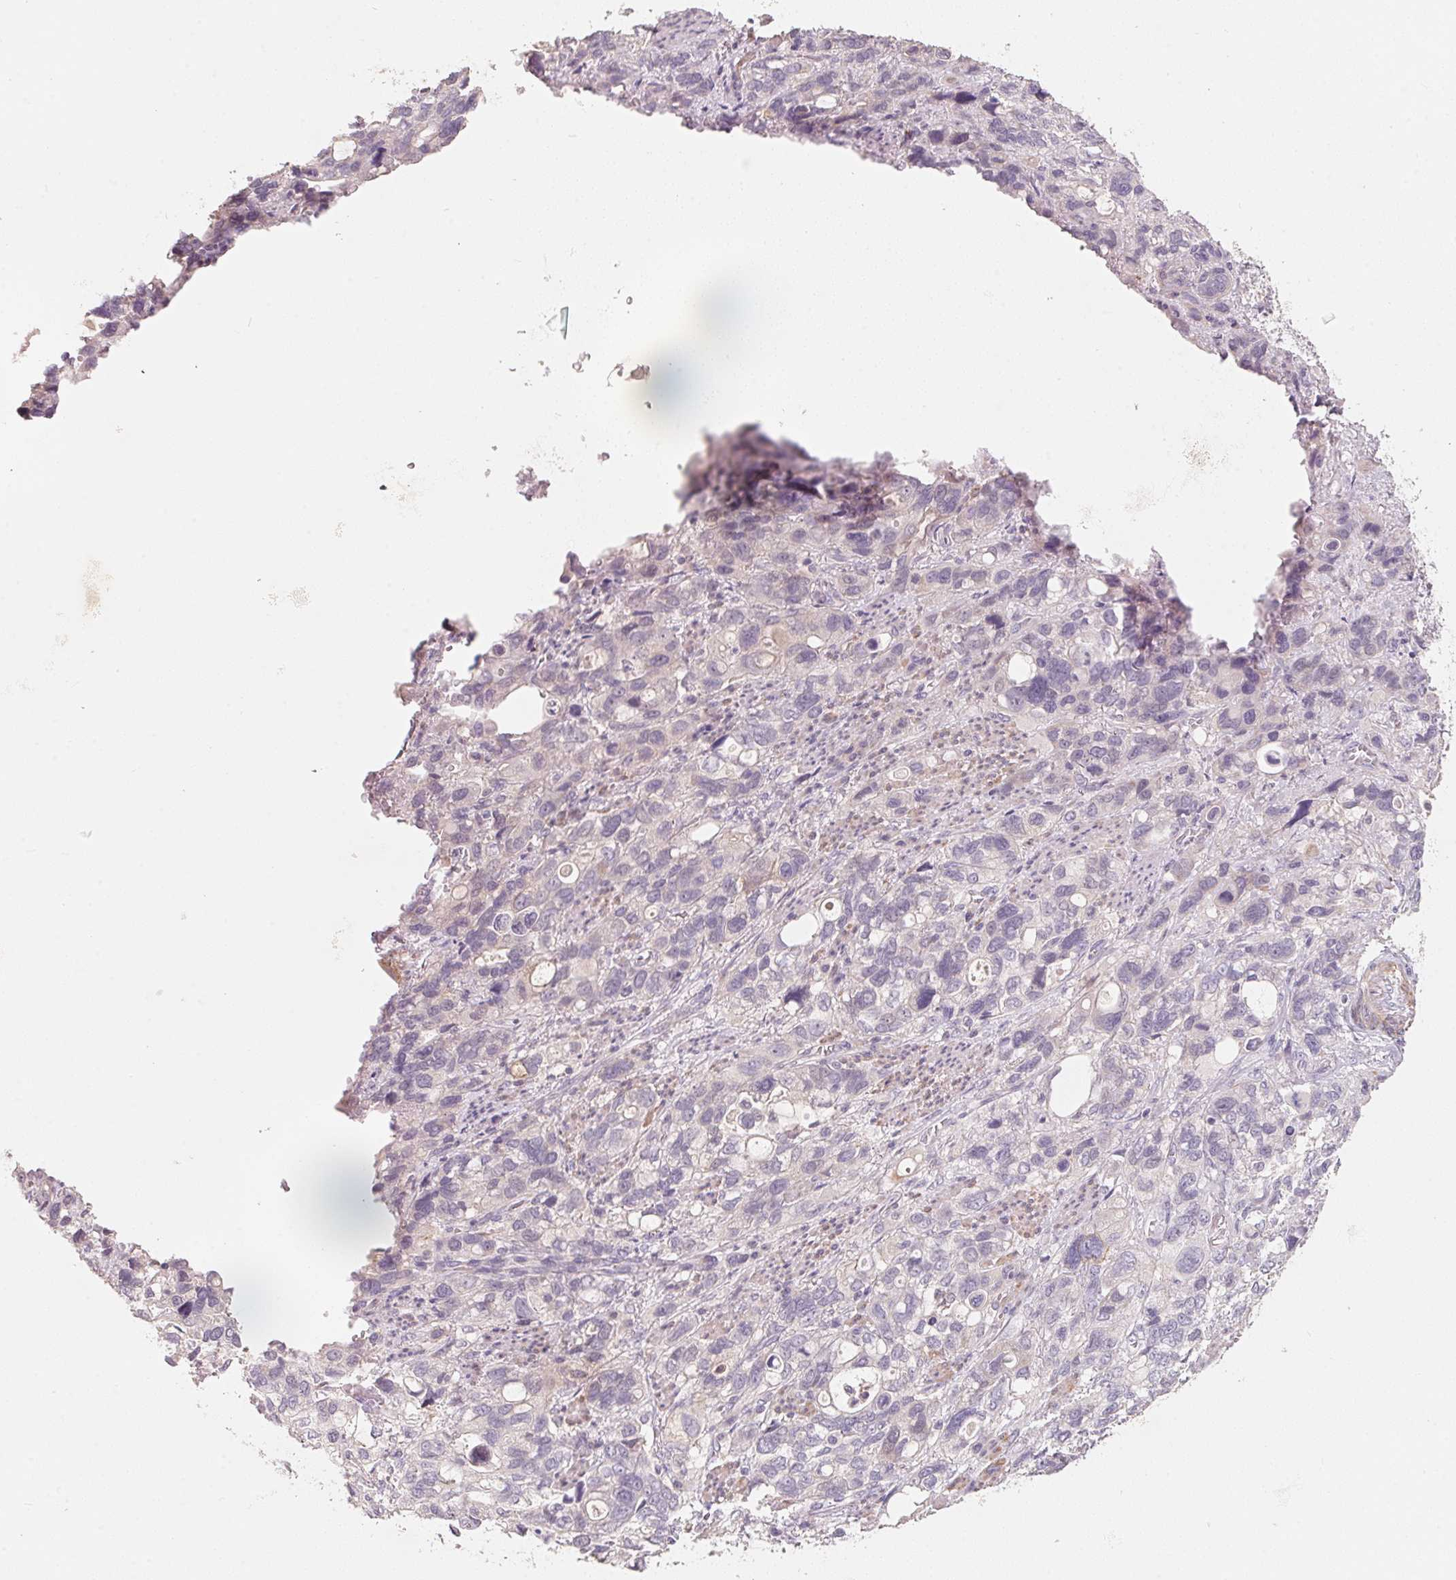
{"staining": {"intensity": "negative", "quantity": "none", "location": "none"}, "tissue": "stomach cancer", "cell_type": "Tumor cells", "image_type": "cancer", "snomed": [{"axis": "morphology", "description": "Adenocarcinoma, NOS"}, {"axis": "topography", "description": "Stomach, upper"}], "caption": "Micrograph shows no protein expression in tumor cells of adenocarcinoma (stomach) tissue.", "gene": "TP53AIP1", "patient": {"sex": "female", "age": 81}}